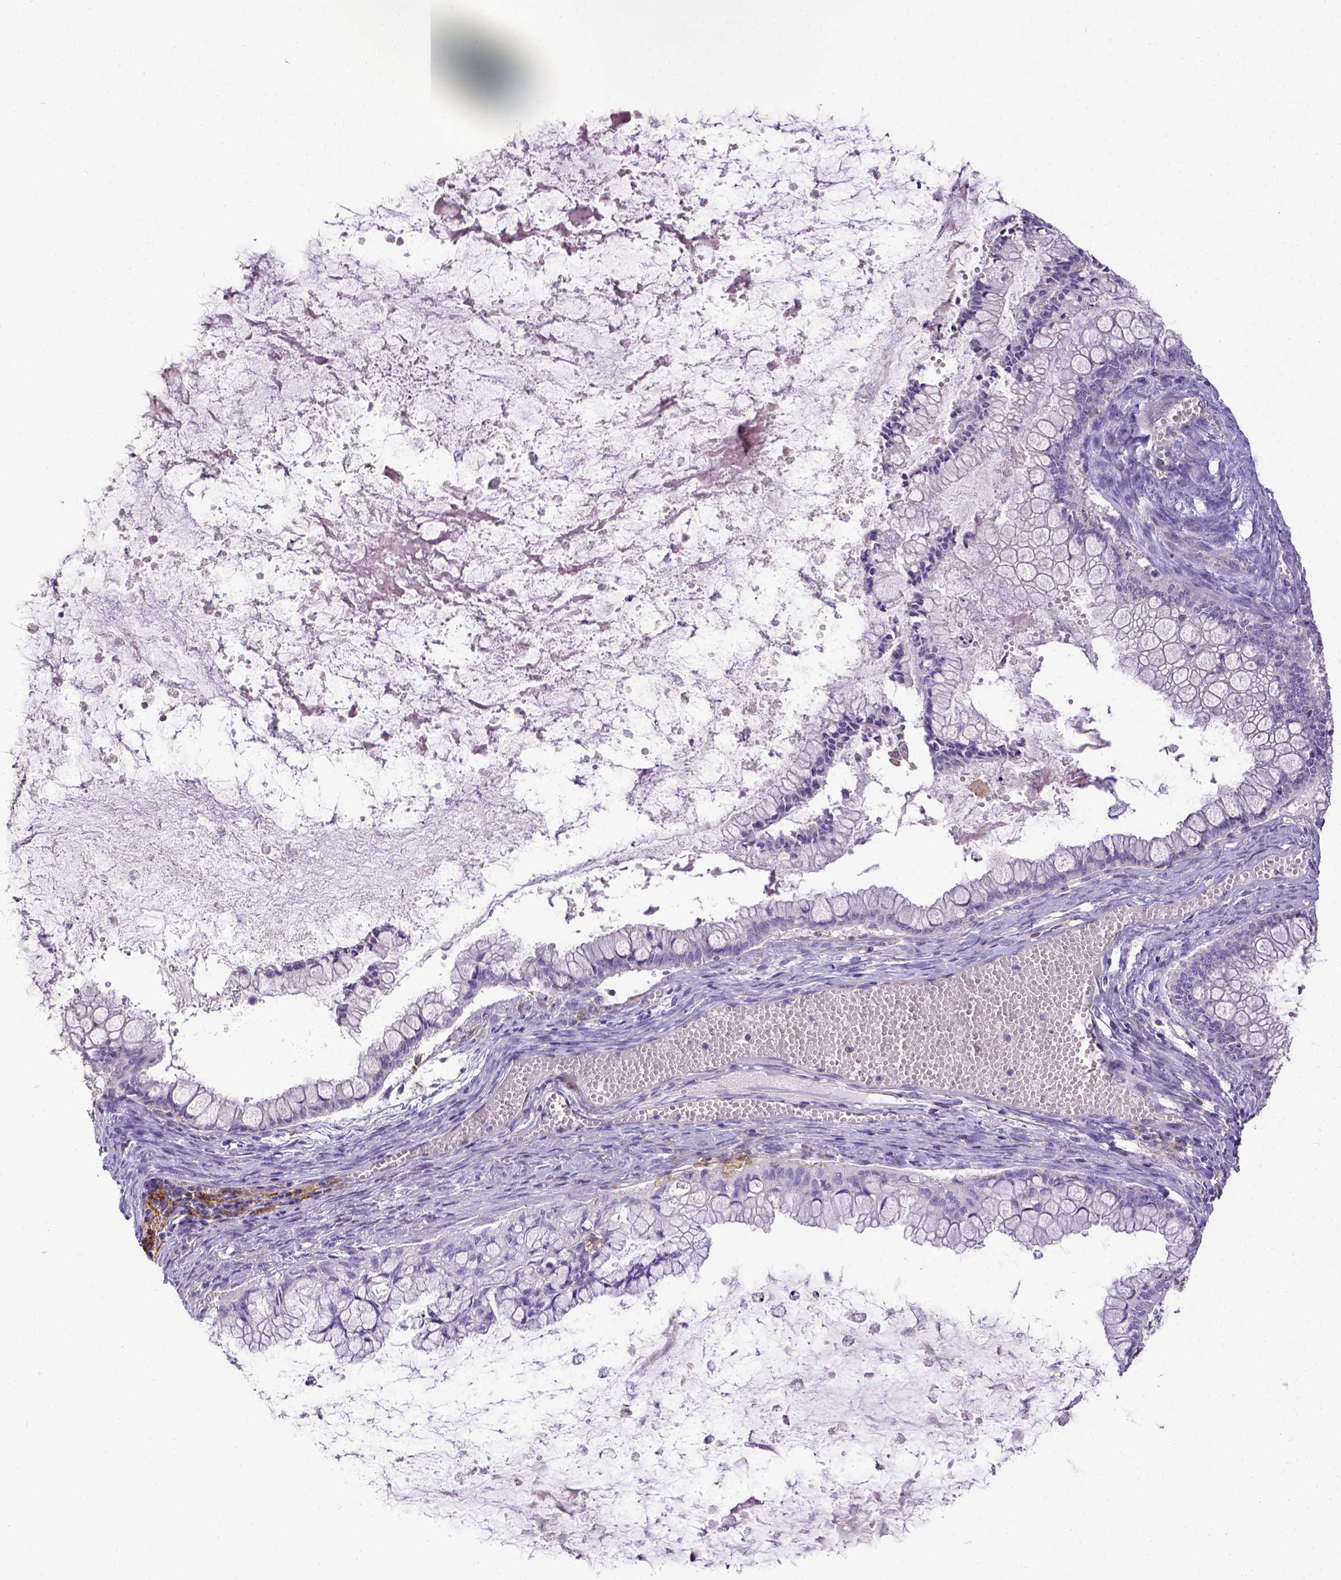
{"staining": {"intensity": "negative", "quantity": "none", "location": "none"}, "tissue": "ovarian cancer", "cell_type": "Tumor cells", "image_type": "cancer", "snomed": [{"axis": "morphology", "description": "Cystadenocarcinoma, mucinous, NOS"}, {"axis": "topography", "description": "Ovary"}], "caption": "Human mucinous cystadenocarcinoma (ovarian) stained for a protein using IHC demonstrates no staining in tumor cells.", "gene": "CD40", "patient": {"sex": "female", "age": 67}}